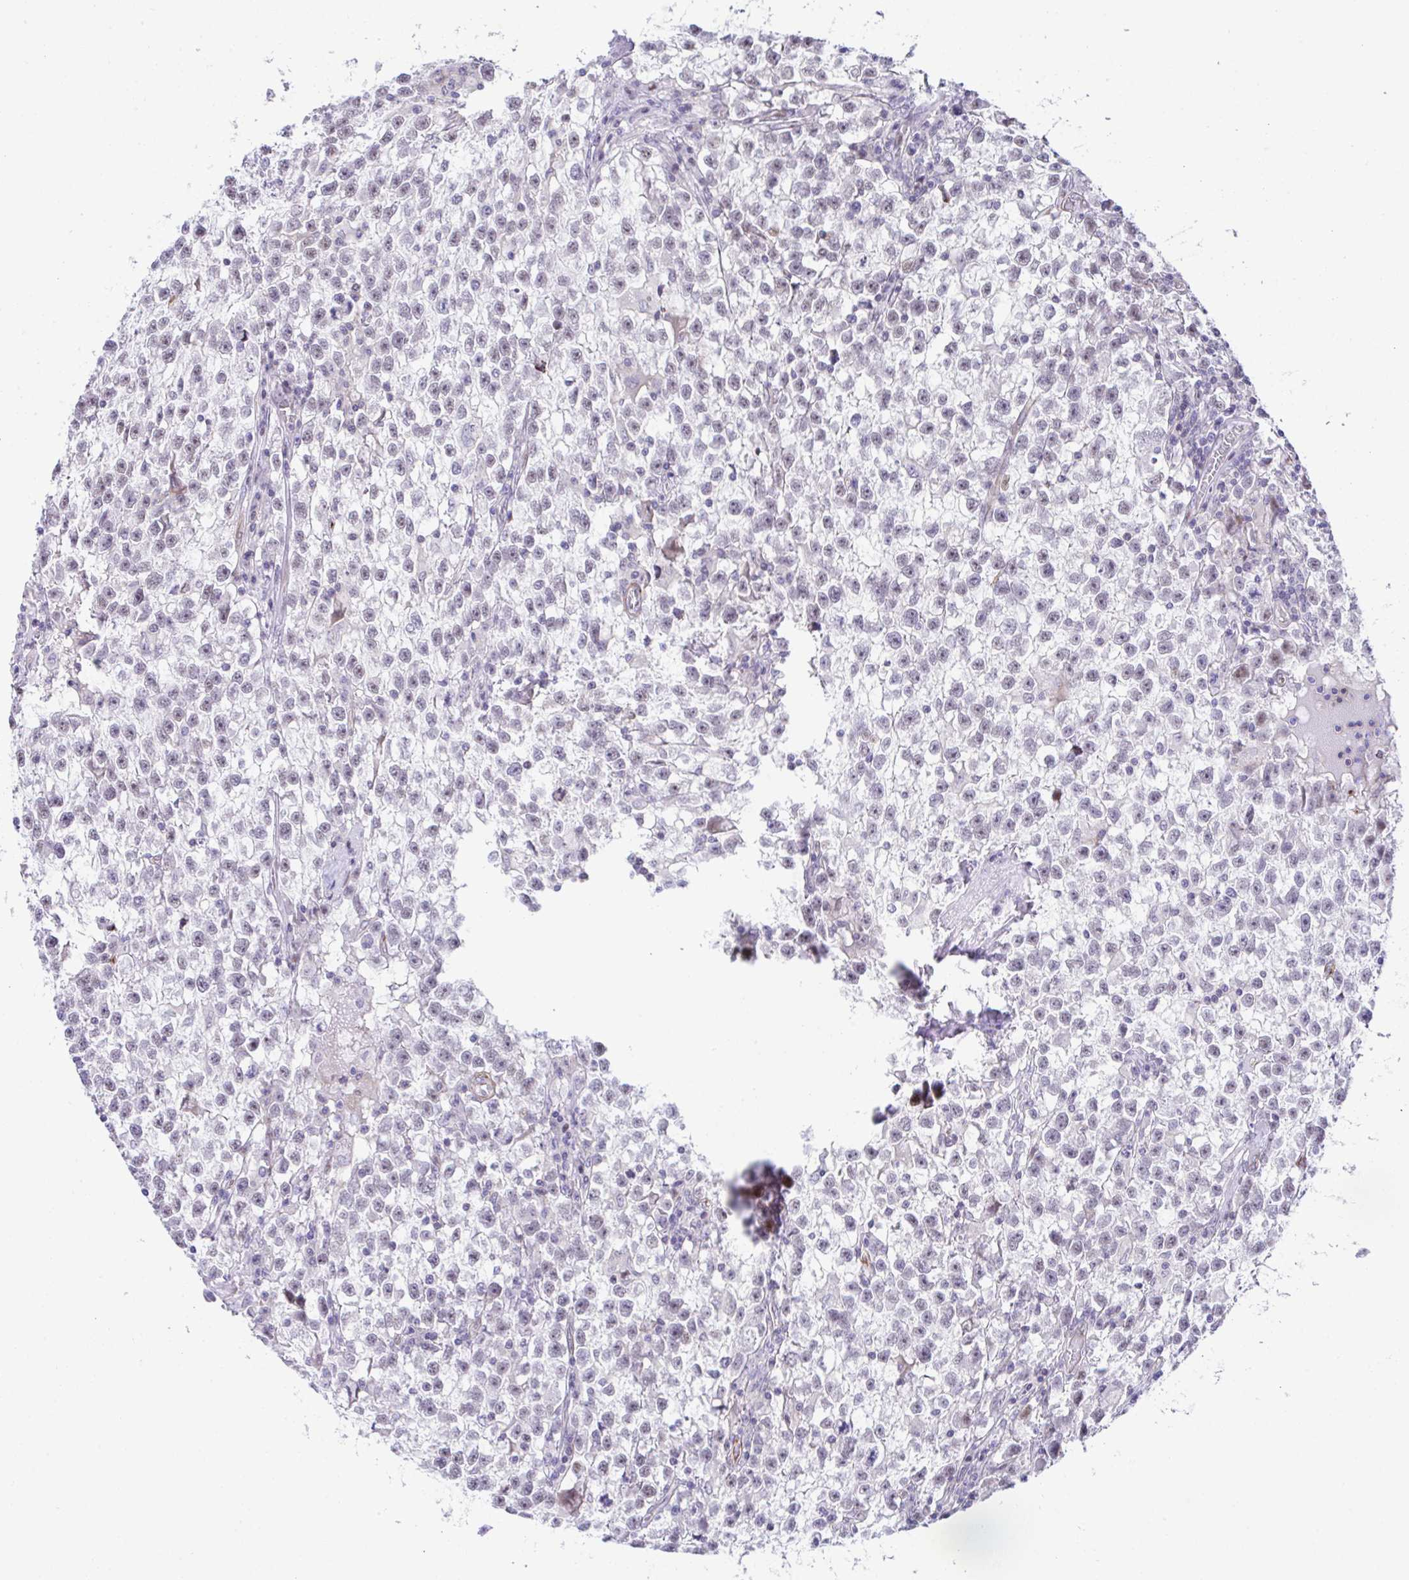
{"staining": {"intensity": "negative", "quantity": "none", "location": "none"}, "tissue": "testis cancer", "cell_type": "Tumor cells", "image_type": "cancer", "snomed": [{"axis": "morphology", "description": "Seminoma, NOS"}, {"axis": "topography", "description": "Testis"}], "caption": "Immunohistochemistry (IHC) micrograph of neoplastic tissue: testis seminoma stained with DAB reveals no significant protein positivity in tumor cells.", "gene": "FBXO34", "patient": {"sex": "male", "age": 31}}